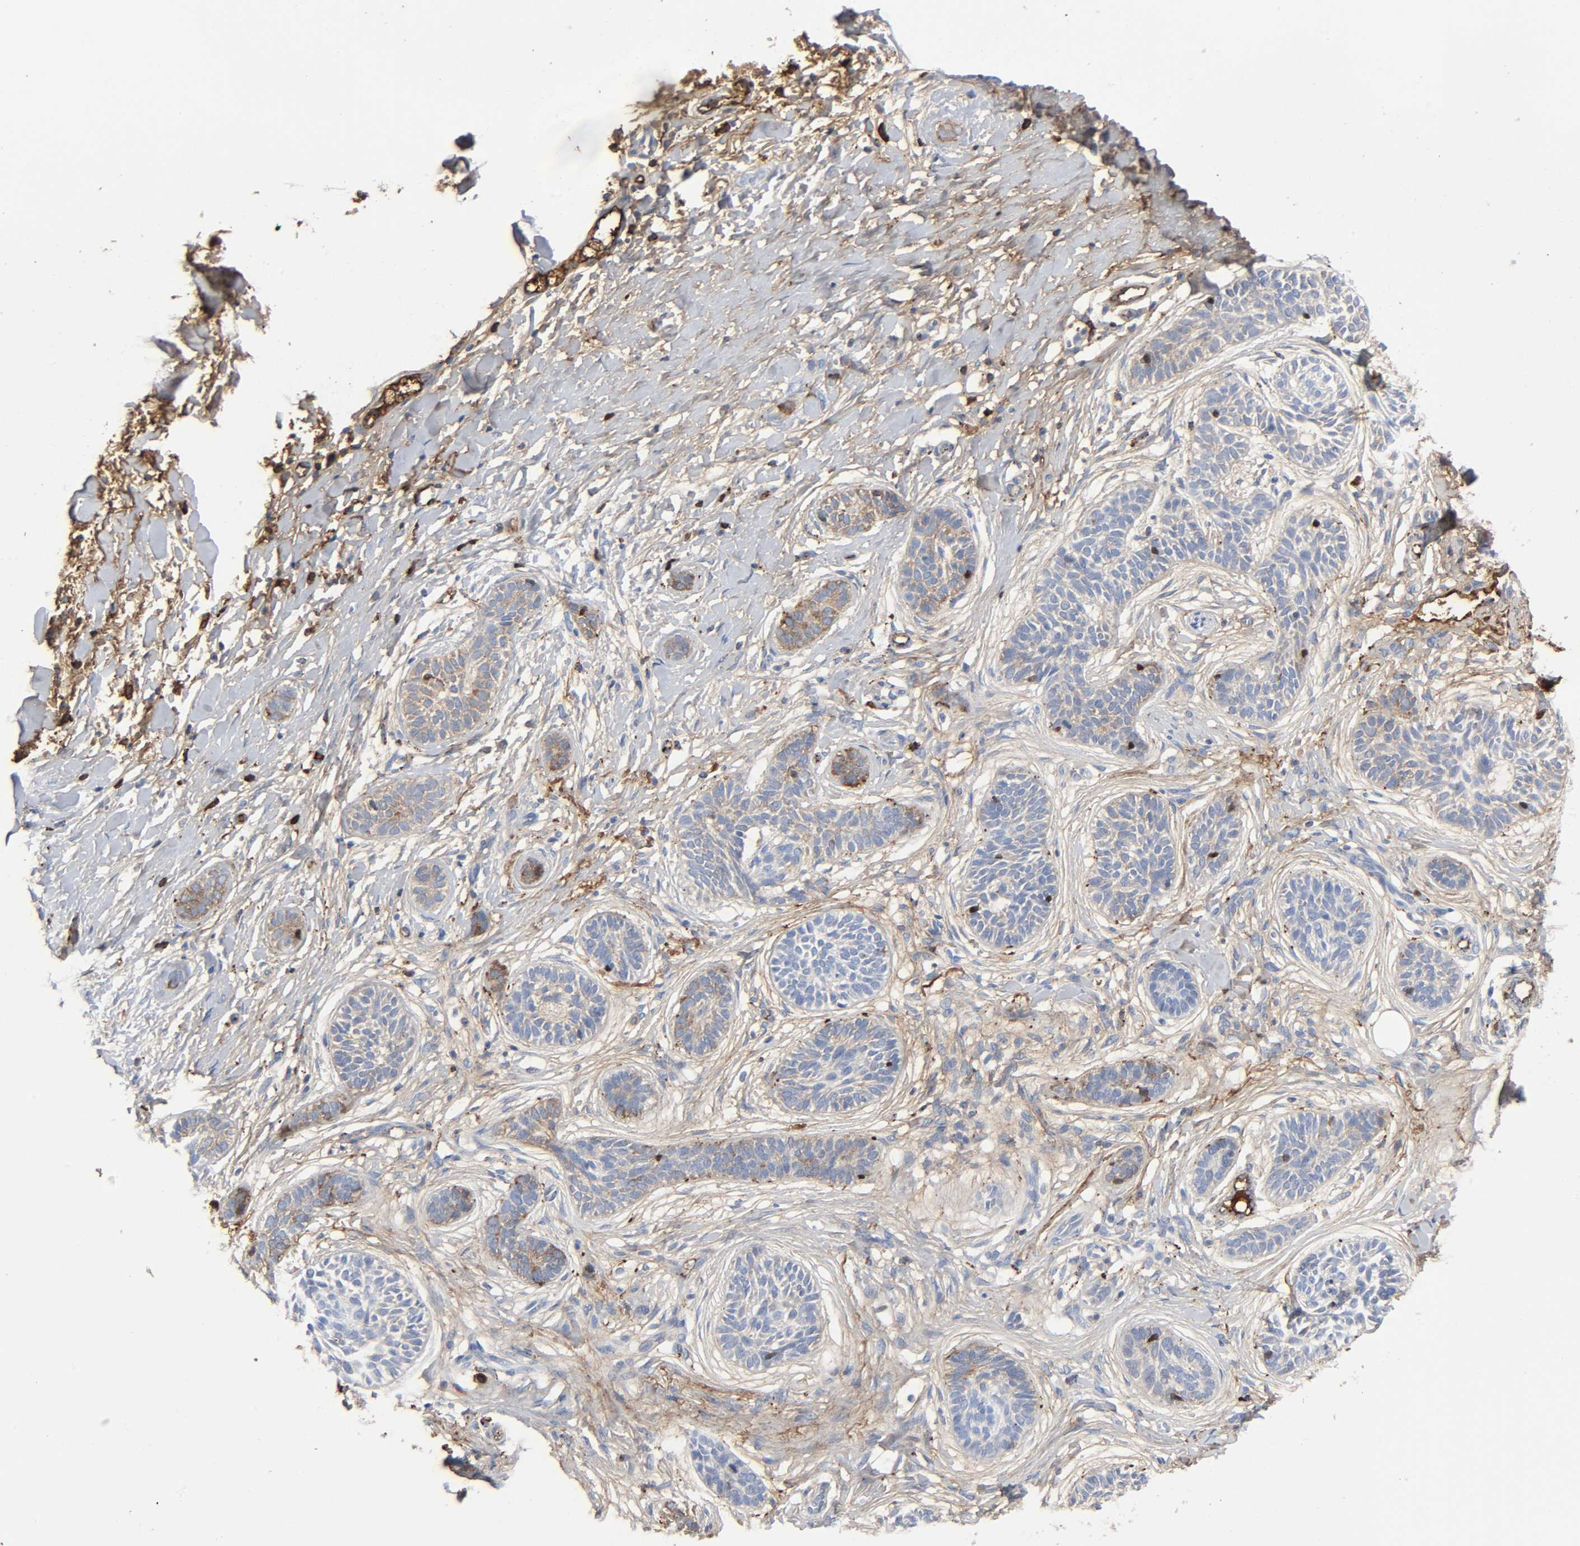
{"staining": {"intensity": "weak", "quantity": "<25%", "location": "cytoplasmic/membranous"}, "tissue": "skin cancer", "cell_type": "Tumor cells", "image_type": "cancer", "snomed": [{"axis": "morphology", "description": "Normal tissue, NOS"}, {"axis": "morphology", "description": "Basal cell carcinoma"}, {"axis": "topography", "description": "Skin"}], "caption": "IHC micrograph of skin basal cell carcinoma stained for a protein (brown), which exhibits no positivity in tumor cells.", "gene": "C3", "patient": {"sex": "male", "age": 63}}